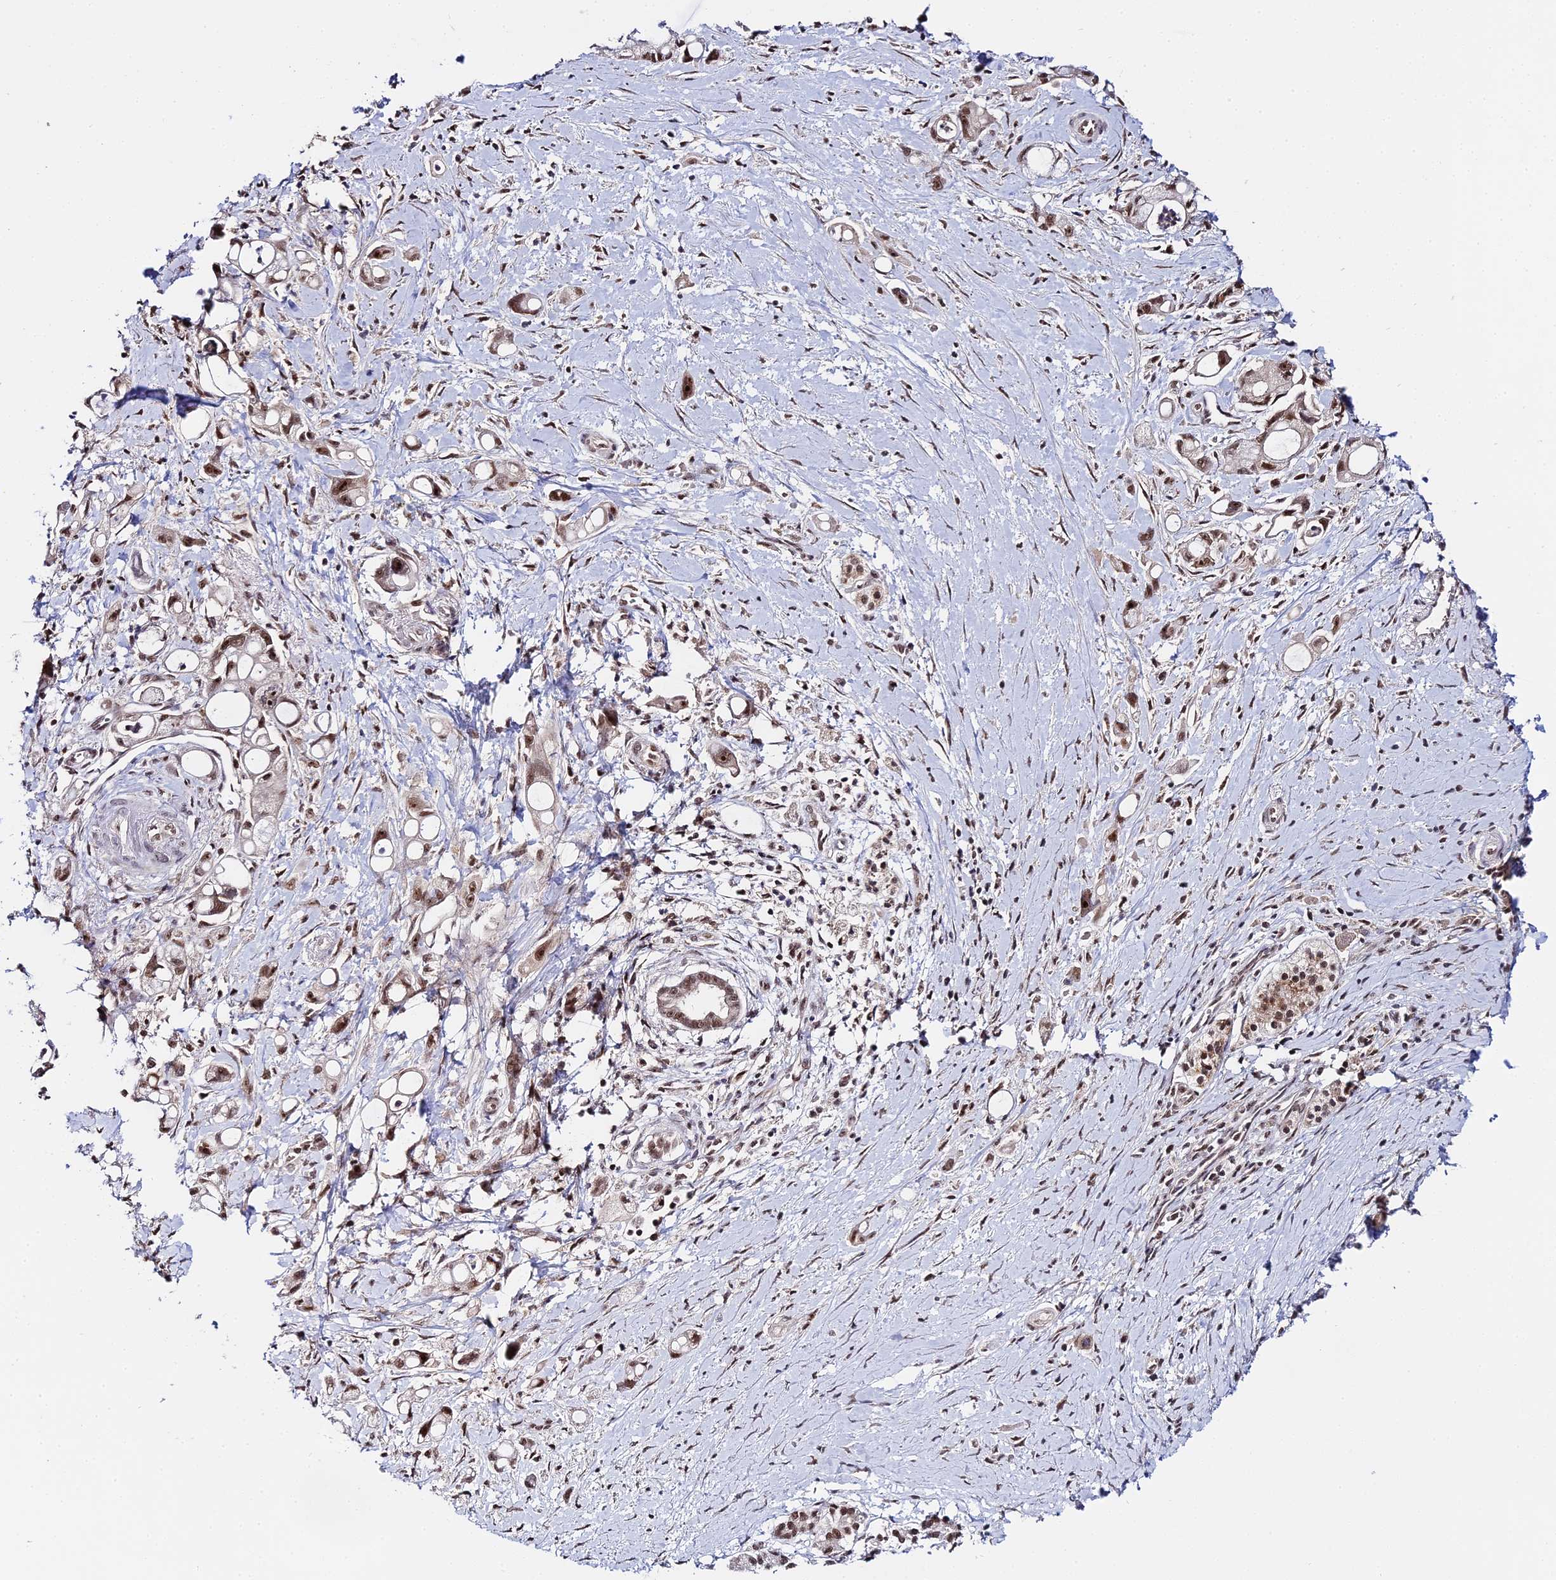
{"staining": {"intensity": "moderate", "quantity": ">75%", "location": "nuclear"}, "tissue": "pancreatic cancer", "cell_type": "Tumor cells", "image_type": "cancer", "snomed": [{"axis": "morphology", "description": "Adenocarcinoma, NOS"}, {"axis": "topography", "description": "Pancreas"}], "caption": "Immunohistochemistry photomicrograph of human pancreatic adenocarcinoma stained for a protein (brown), which reveals medium levels of moderate nuclear positivity in approximately >75% of tumor cells.", "gene": "EXOSC3", "patient": {"sex": "male", "age": 68}}